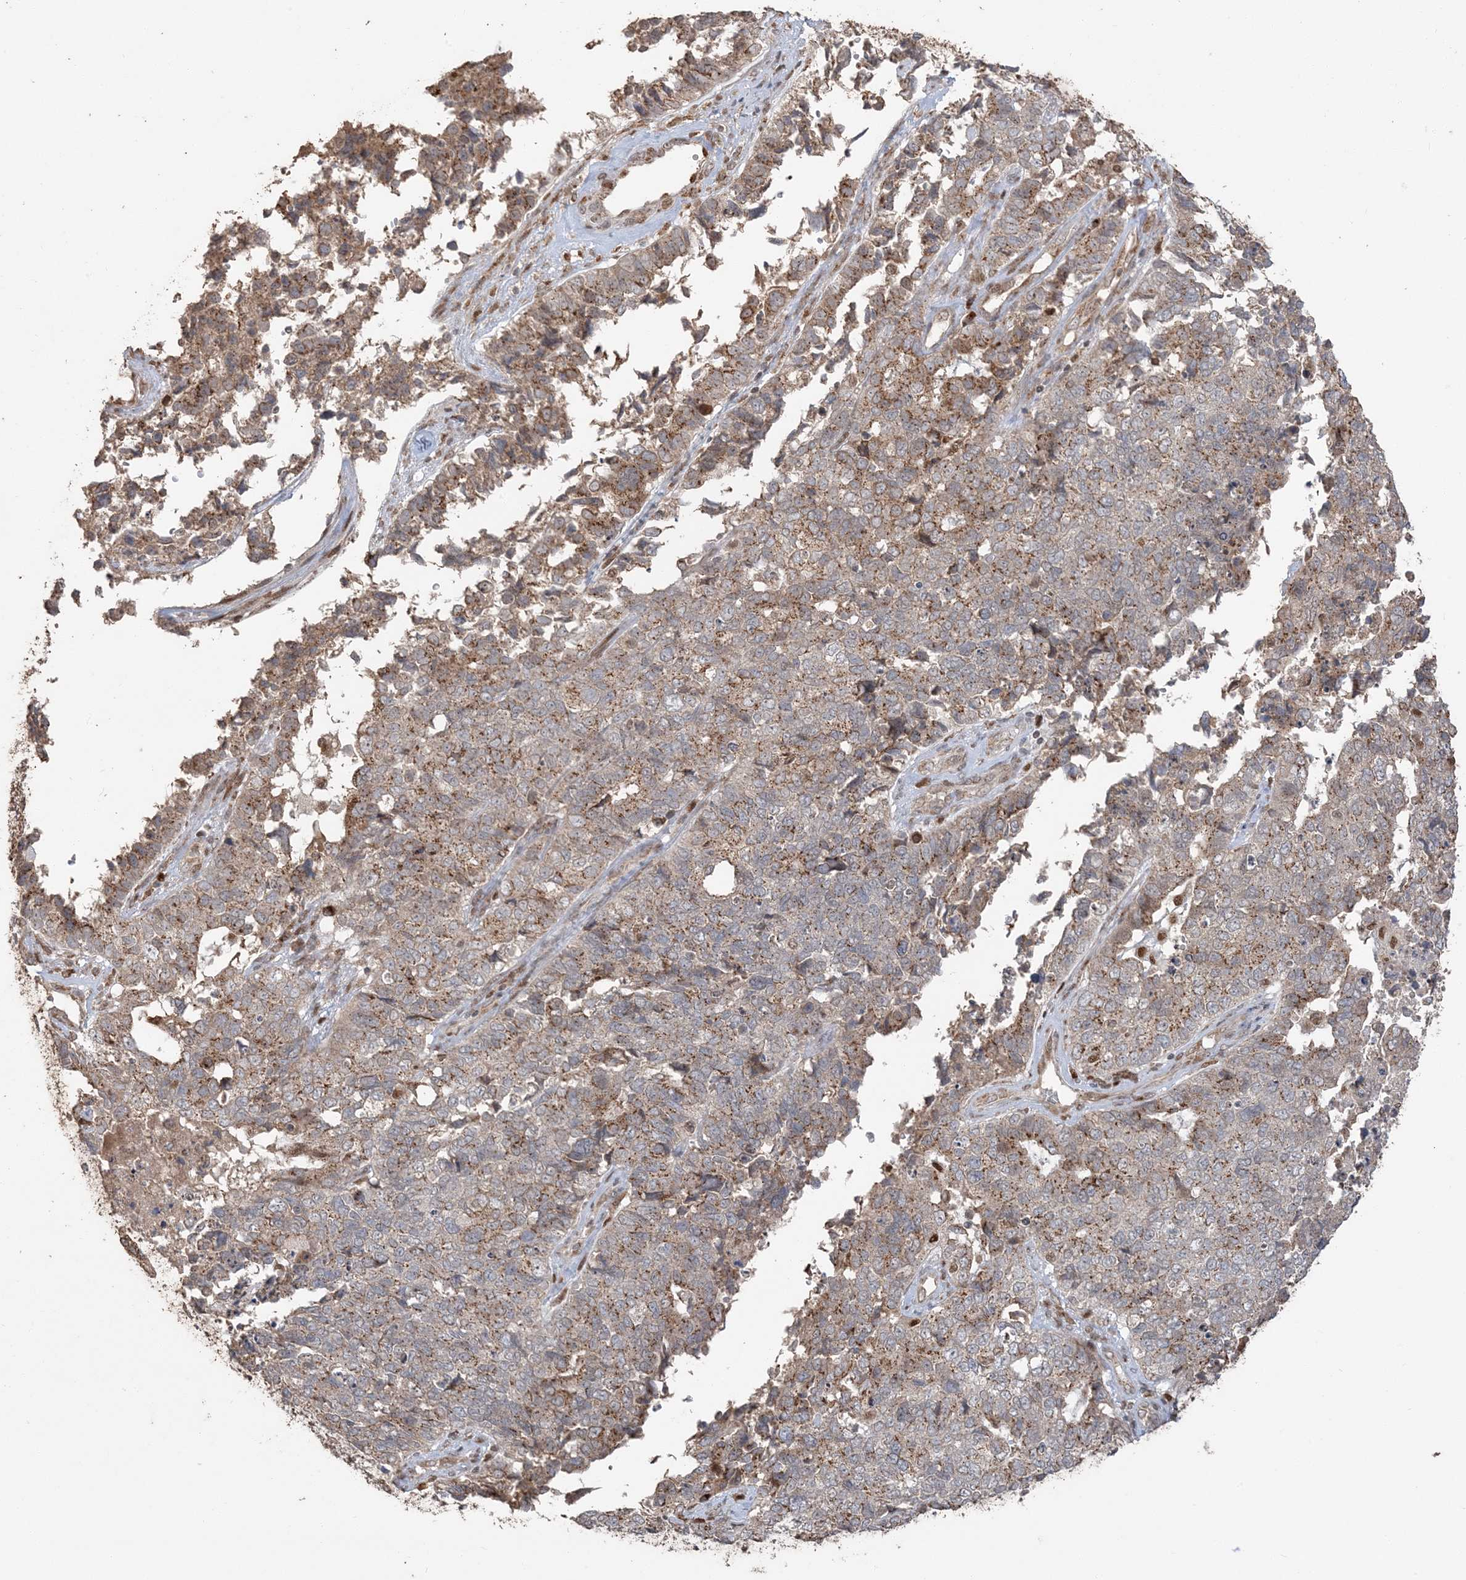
{"staining": {"intensity": "moderate", "quantity": ">75%", "location": "cytoplasmic/membranous"}, "tissue": "cervical cancer", "cell_type": "Tumor cells", "image_type": "cancer", "snomed": [{"axis": "morphology", "description": "Squamous cell carcinoma, NOS"}, {"axis": "topography", "description": "Cervix"}], "caption": "A micrograph of cervical cancer (squamous cell carcinoma) stained for a protein reveals moderate cytoplasmic/membranous brown staining in tumor cells.", "gene": "RER1", "patient": {"sex": "female", "age": 63}}